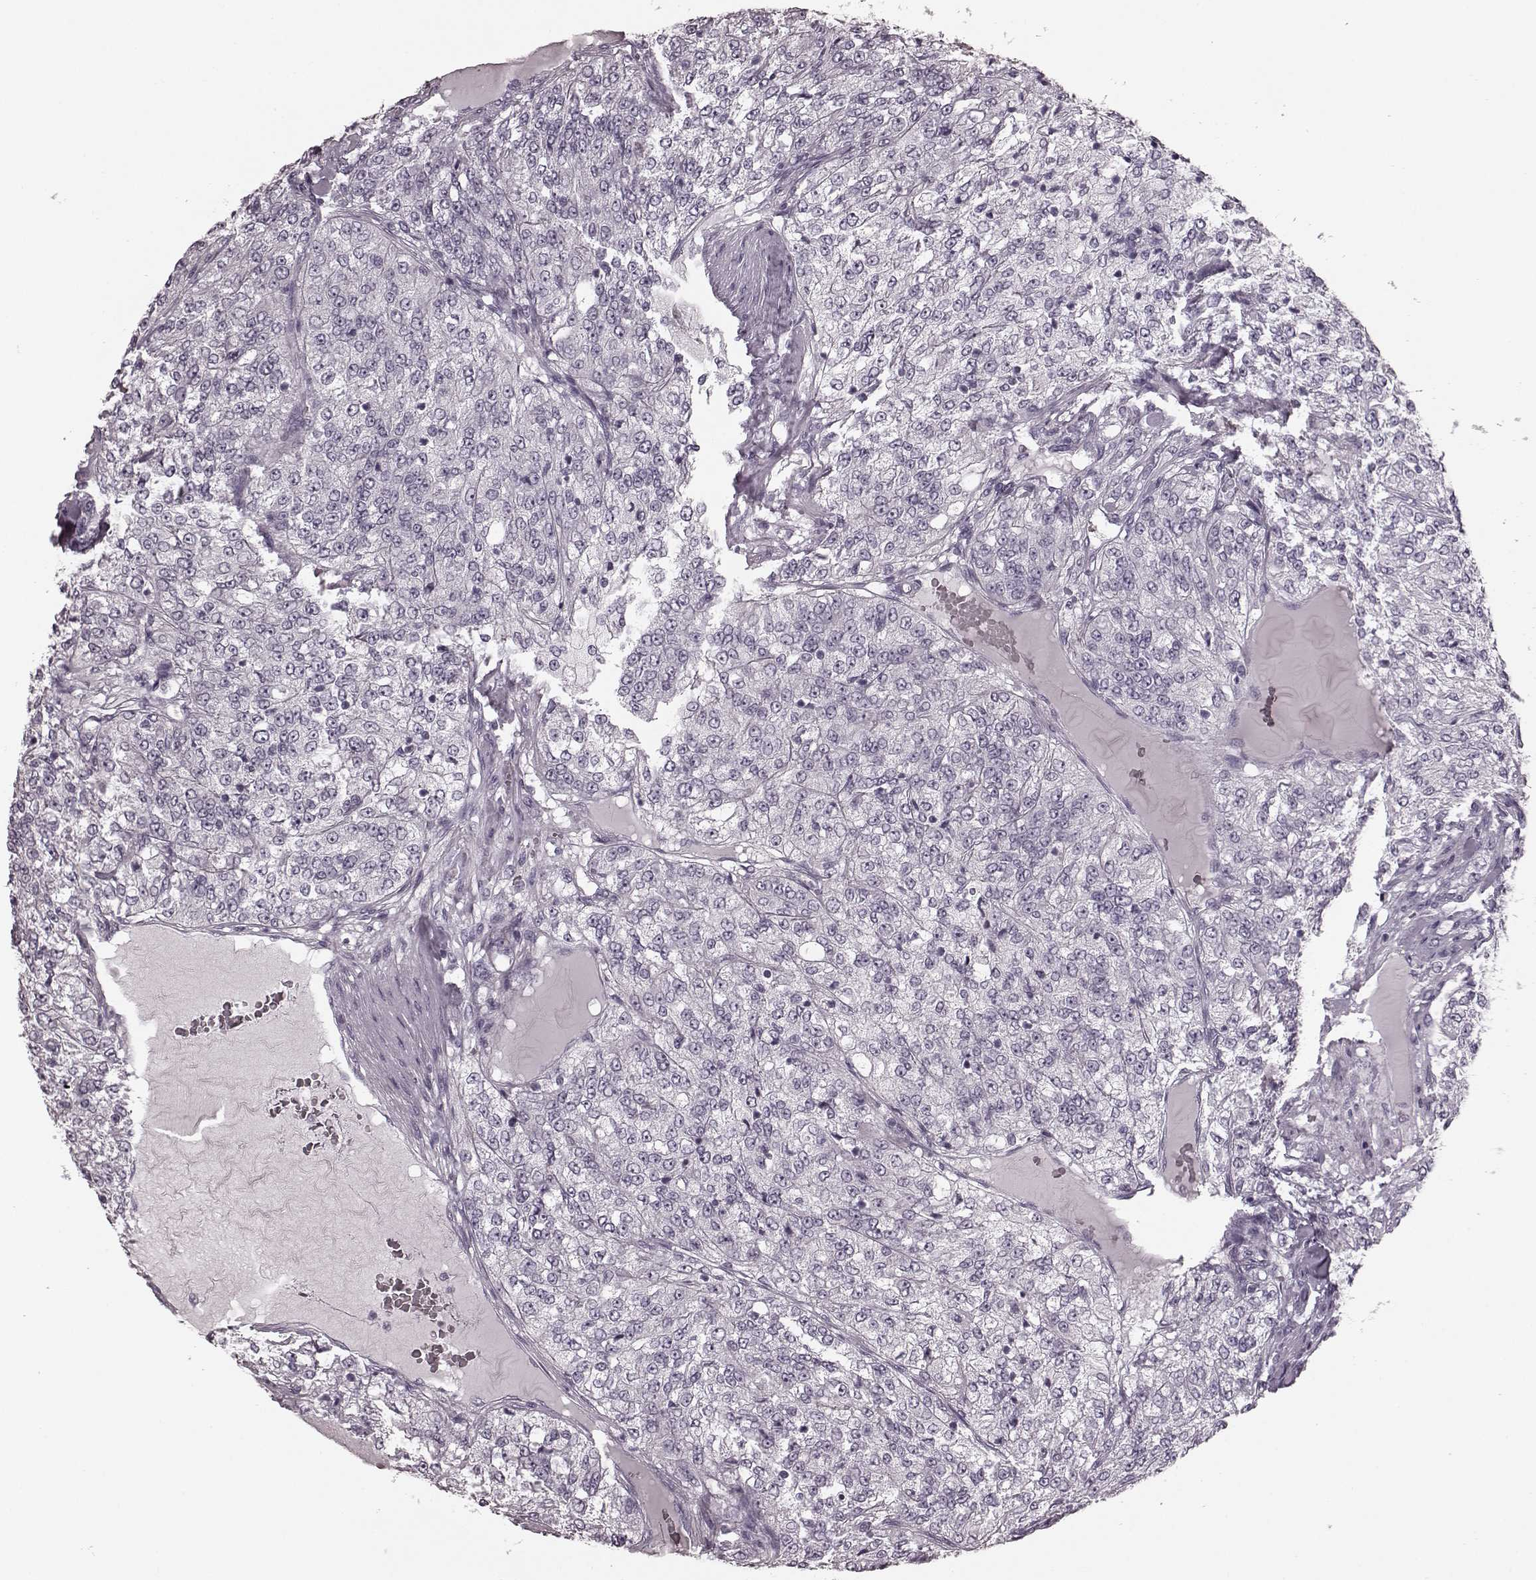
{"staining": {"intensity": "negative", "quantity": "none", "location": "none"}, "tissue": "renal cancer", "cell_type": "Tumor cells", "image_type": "cancer", "snomed": [{"axis": "morphology", "description": "Adenocarcinoma, NOS"}, {"axis": "topography", "description": "Kidney"}], "caption": "Renal cancer was stained to show a protein in brown. There is no significant staining in tumor cells.", "gene": "TRPM1", "patient": {"sex": "female", "age": 63}}